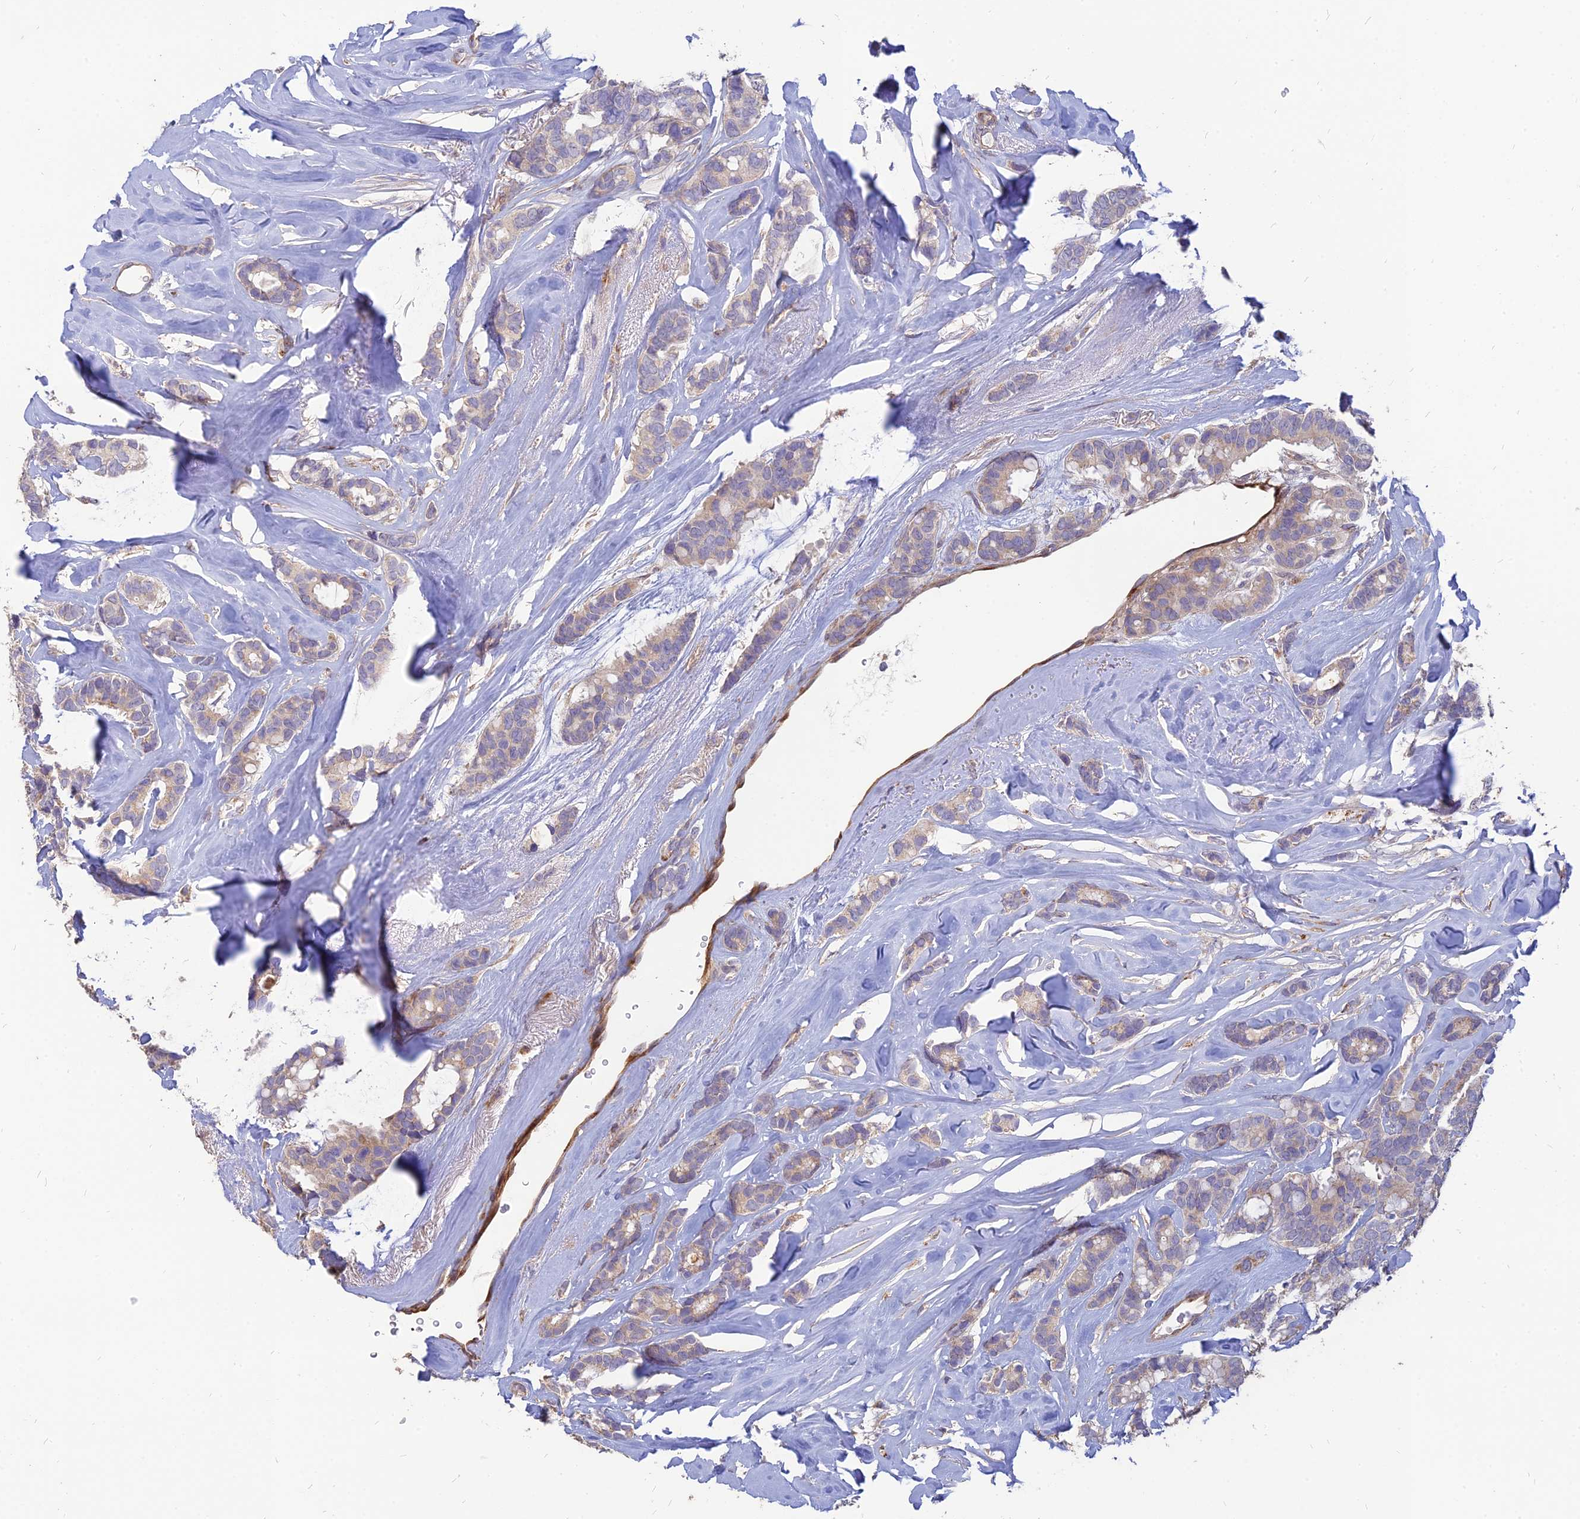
{"staining": {"intensity": "negative", "quantity": "none", "location": "none"}, "tissue": "breast cancer", "cell_type": "Tumor cells", "image_type": "cancer", "snomed": [{"axis": "morphology", "description": "Duct carcinoma"}, {"axis": "topography", "description": "Breast"}], "caption": "This is a micrograph of immunohistochemistry staining of breast cancer, which shows no staining in tumor cells.", "gene": "ST3GAL6", "patient": {"sex": "female", "age": 40}}